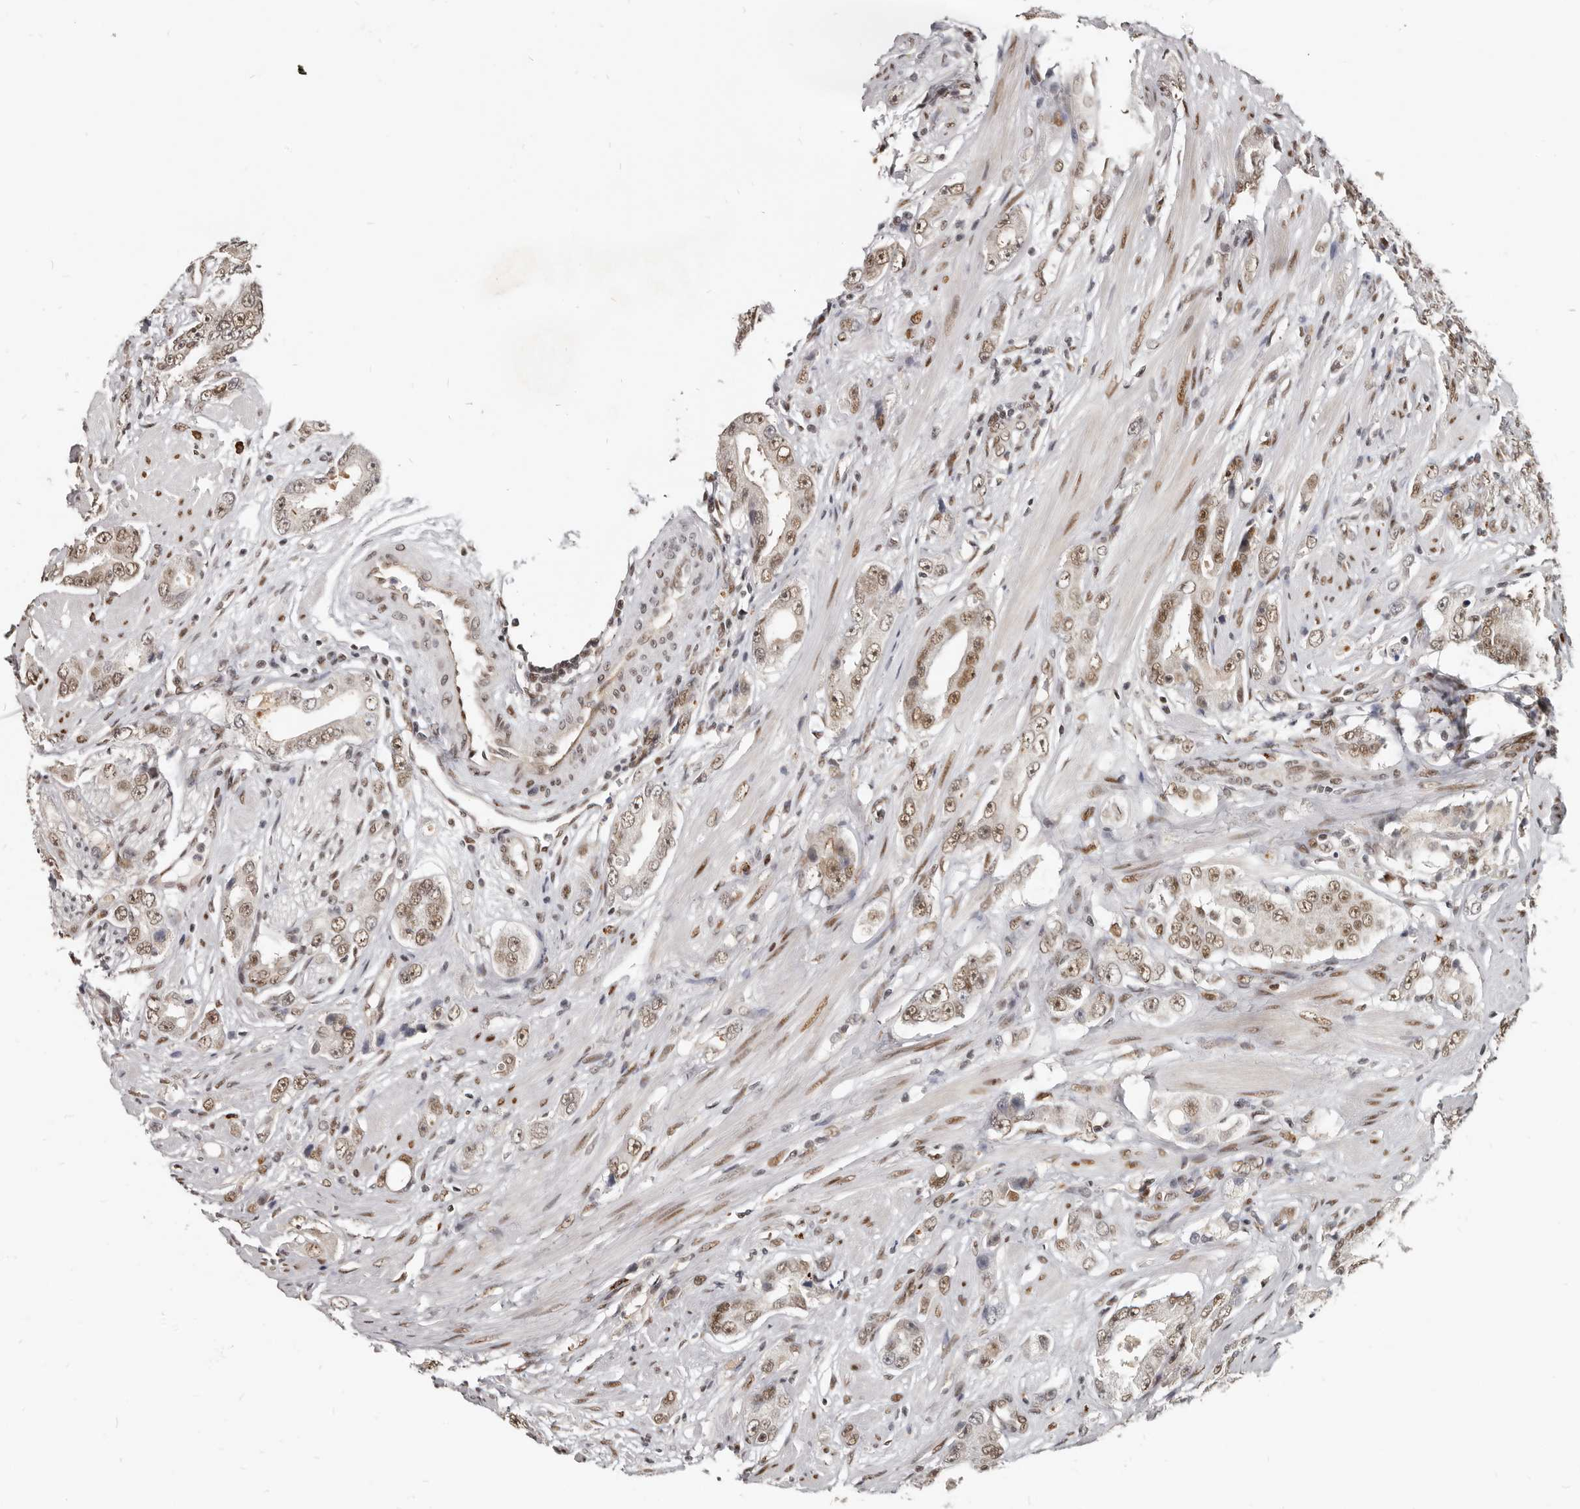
{"staining": {"intensity": "moderate", "quantity": "25%-75%", "location": "nuclear"}, "tissue": "prostate cancer", "cell_type": "Tumor cells", "image_type": "cancer", "snomed": [{"axis": "morphology", "description": "Adenocarcinoma, Medium grade"}, {"axis": "topography", "description": "Prostate"}], "caption": "Moderate nuclear positivity is seen in approximately 25%-75% of tumor cells in prostate cancer (adenocarcinoma (medium-grade)).", "gene": "ATF5", "patient": {"sex": "male", "age": 53}}